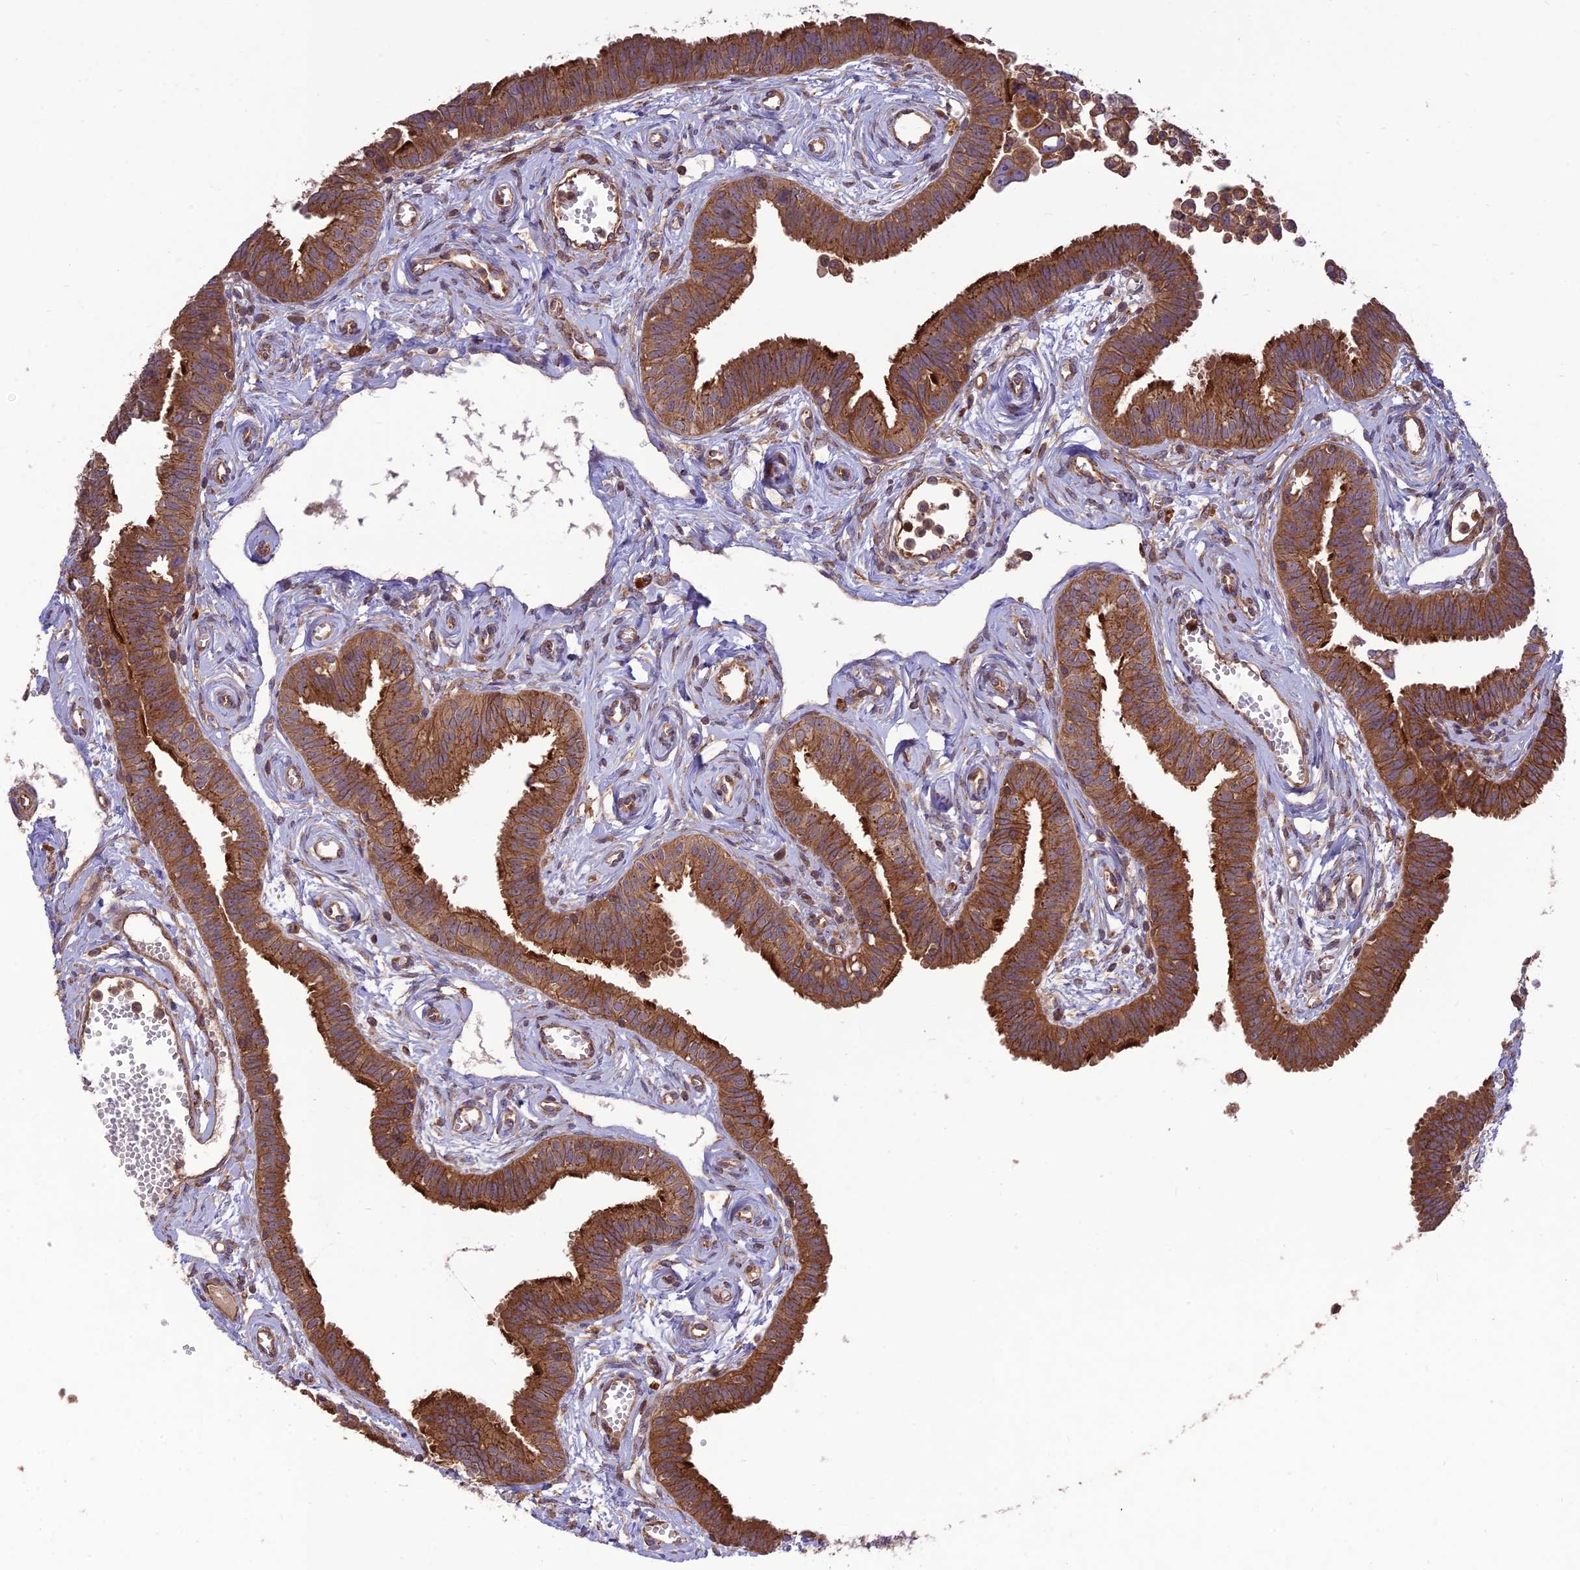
{"staining": {"intensity": "strong", "quantity": ">75%", "location": "cytoplasmic/membranous"}, "tissue": "fallopian tube", "cell_type": "Glandular cells", "image_type": "normal", "snomed": [{"axis": "morphology", "description": "Normal tissue, NOS"}, {"axis": "morphology", "description": "Carcinoma, NOS"}, {"axis": "topography", "description": "Fallopian tube"}, {"axis": "topography", "description": "Ovary"}], "caption": "Immunohistochemical staining of unremarkable human fallopian tube demonstrates >75% levels of strong cytoplasmic/membranous protein expression in about >75% of glandular cells. The staining was performed using DAB to visualize the protein expression in brown, while the nuclei were stained in blue with hematoxylin (Magnification: 20x).", "gene": "TMEM131L", "patient": {"sex": "female", "age": 59}}